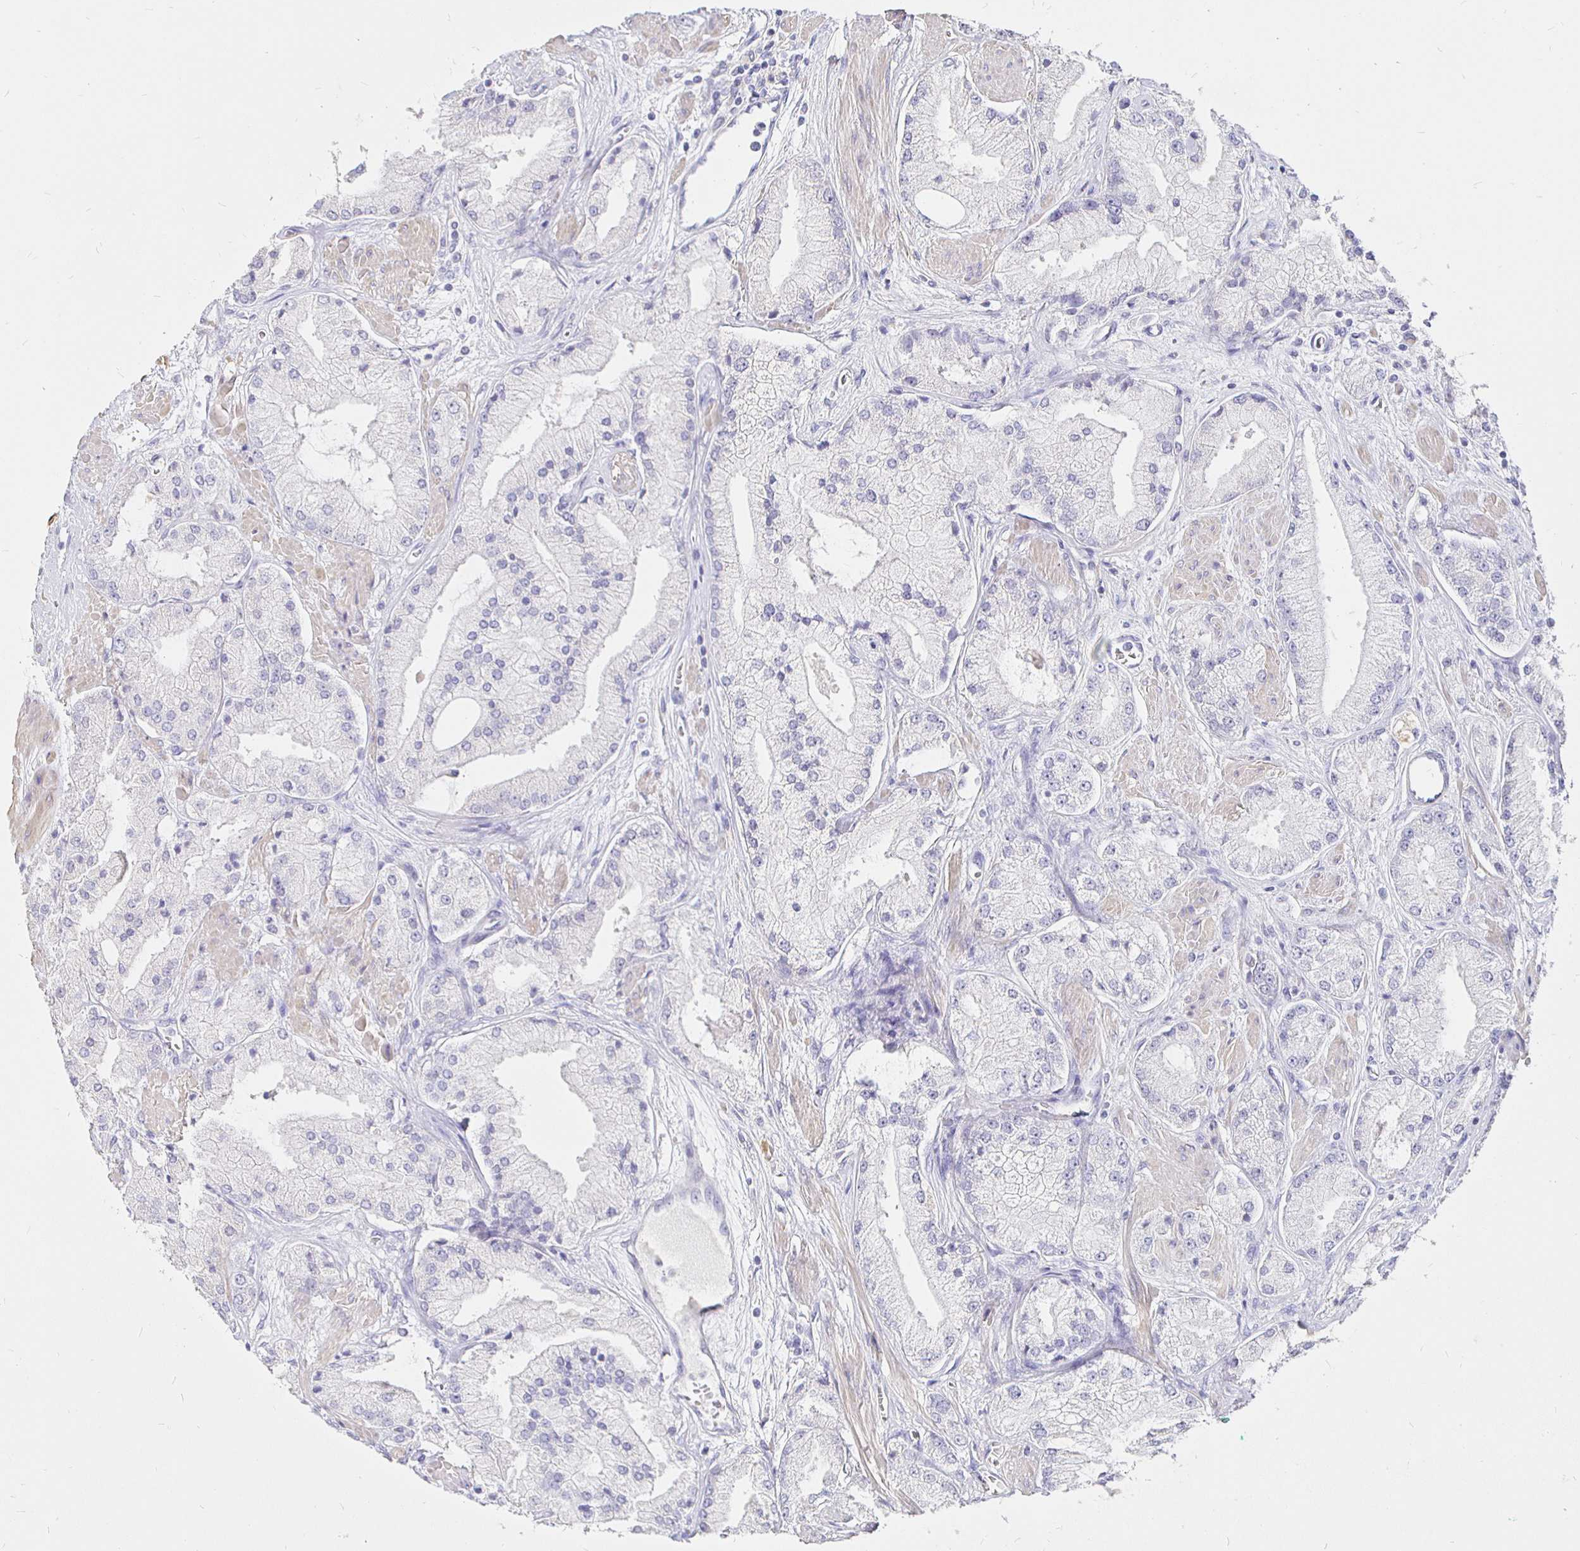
{"staining": {"intensity": "negative", "quantity": "none", "location": "none"}, "tissue": "prostate cancer", "cell_type": "Tumor cells", "image_type": "cancer", "snomed": [{"axis": "morphology", "description": "Adenocarcinoma, High grade"}, {"axis": "topography", "description": "Prostate"}], "caption": "Tumor cells are negative for protein expression in human prostate adenocarcinoma (high-grade). Brightfield microscopy of immunohistochemistry stained with DAB (3,3'-diaminobenzidine) (brown) and hematoxylin (blue), captured at high magnification.", "gene": "NECAB1", "patient": {"sex": "male", "age": 68}}